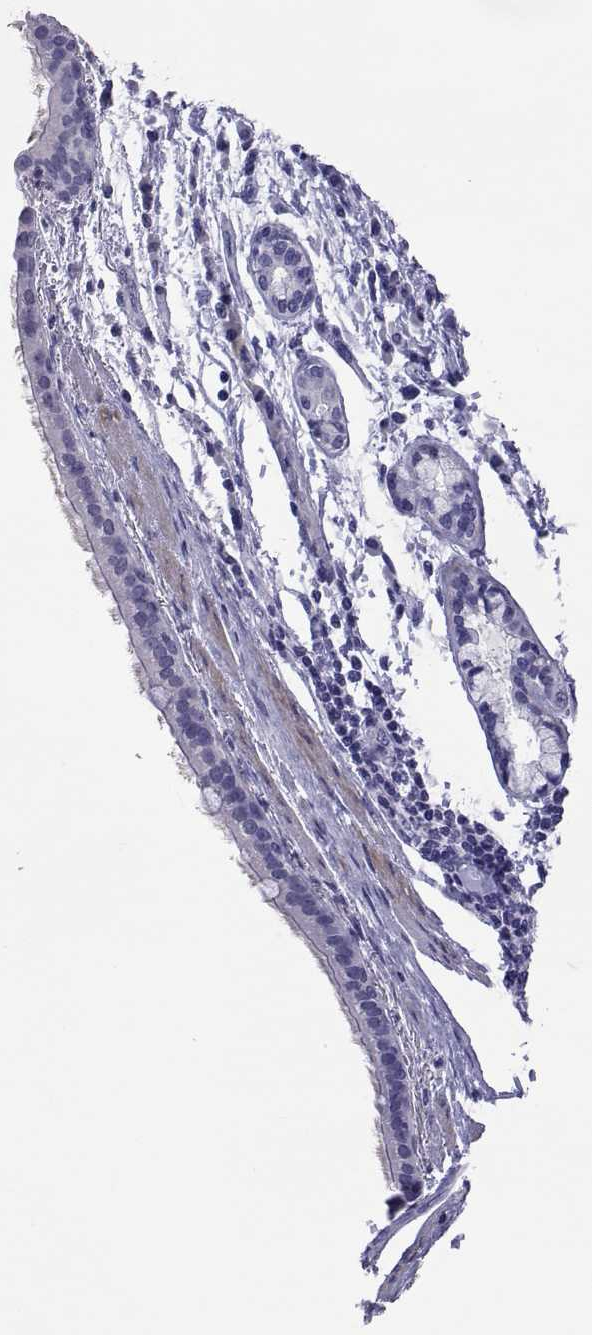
{"staining": {"intensity": "negative", "quantity": "none", "location": "none"}, "tissue": "bronchus", "cell_type": "Respiratory epithelial cells", "image_type": "normal", "snomed": [{"axis": "morphology", "description": "Normal tissue, NOS"}, {"axis": "morphology", "description": "Squamous cell carcinoma, NOS"}, {"axis": "topography", "description": "Bronchus"}, {"axis": "topography", "description": "Lung"}], "caption": "The photomicrograph exhibits no staining of respiratory epithelial cells in benign bronchus. (Stains: DAB (3,3'-diaminobenzidine) IHC with hematoxylin counter stain, Microscopy: brightfield microscopy at high magnification).", "gene": "BSPH1", "patient": {"sex": "male", "age": 69}}